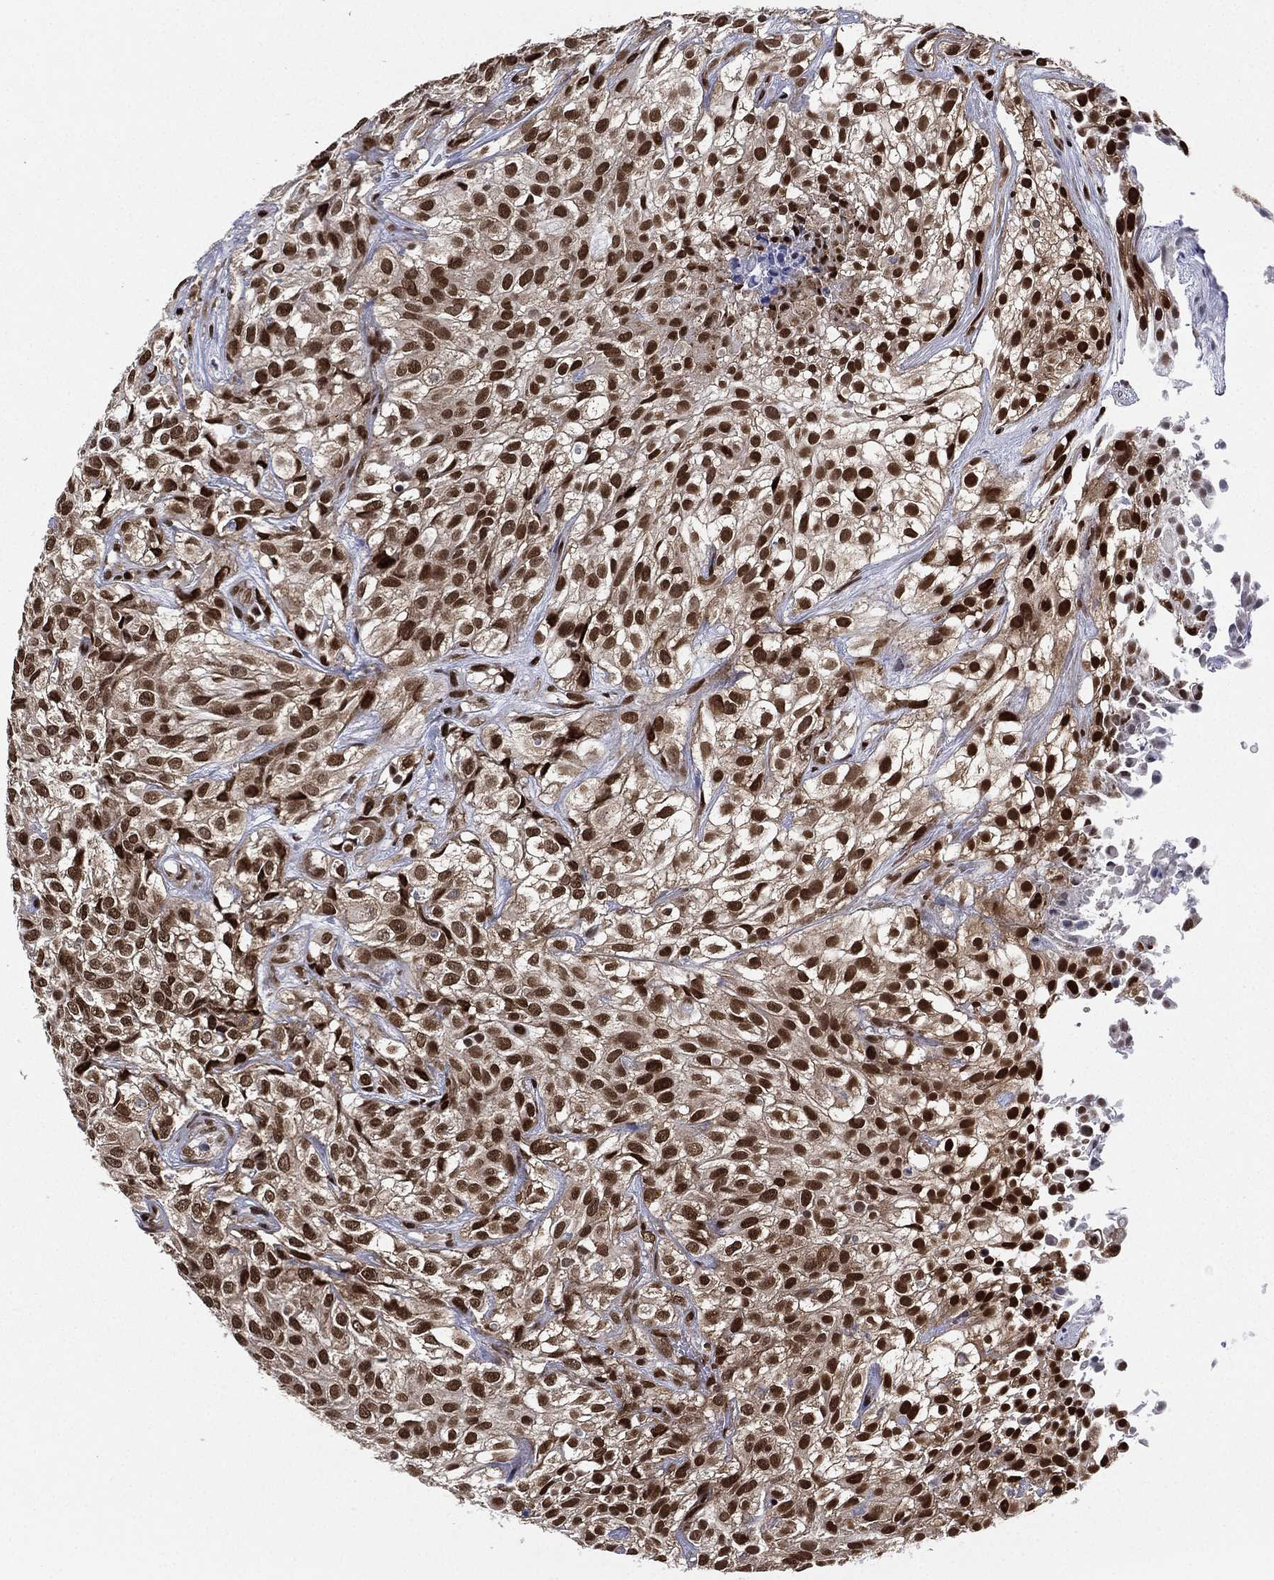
{"staining": {"intensity": "strong", "quantity": ">75%", "location": "nuclear"}, "tissue": "urothelial cancer", "cell_type": "Tumor cells", "image_type": "cancer", "snomed": [{"axis": "morphology", "description": "Urothelial carcinoma, High grade"}, {"axis": "topography", "description": "Urinary bladder"}], "caption": "An immunohistochemistry image of neoplastic tissue is shown. Protein staining in brown shows strong nuclear positivity in urothelial carcinoma (high-grade) within tumor cells. The protein of interest is stained brown, and the nuclei are stained in blue (DAB IHC with brightfield microscopy, high magnification).", "gene": "FUBP3", "patient": {"sex": "male", "age": 56}}